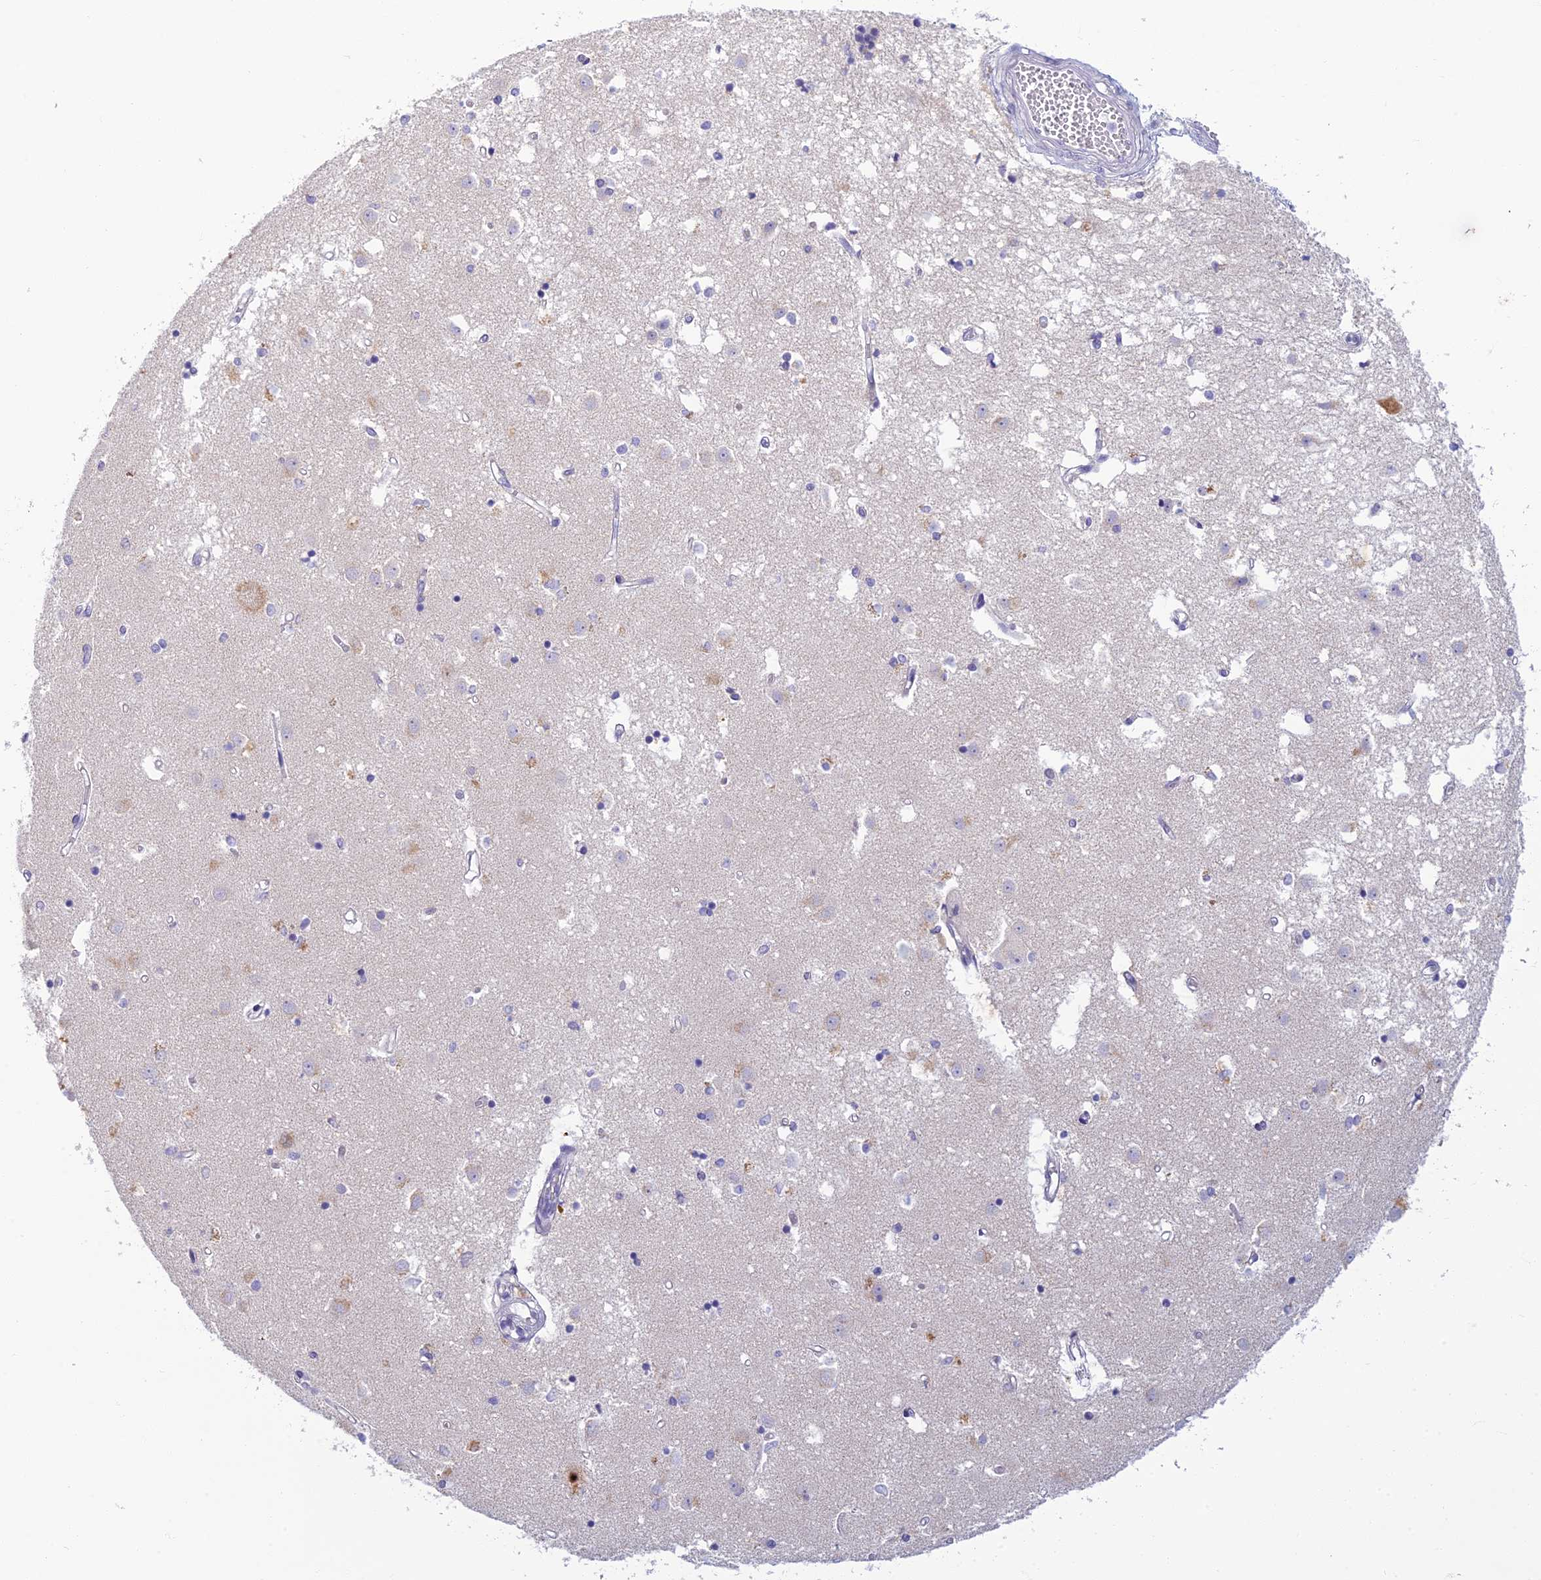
{"staining": {"intensity": "negative", "quantity": "none", "location": "none"}, "tissue": "caudate", "cell_type": "Glial cells", "image_type": "normal", "snomed": [{"axis": "morphology", "description": "Normal tissue, NOS"}, {"axis": "topography", "description": "Lateral ventricle wall"}], "caption": "High power microscopy micrograph of an immunohistochemistry histopathology image of normal caudate, revealing no significant staining in glial cells.", "gene": "SLC25A41", "patient": {"sex": "male", "age": 45}}